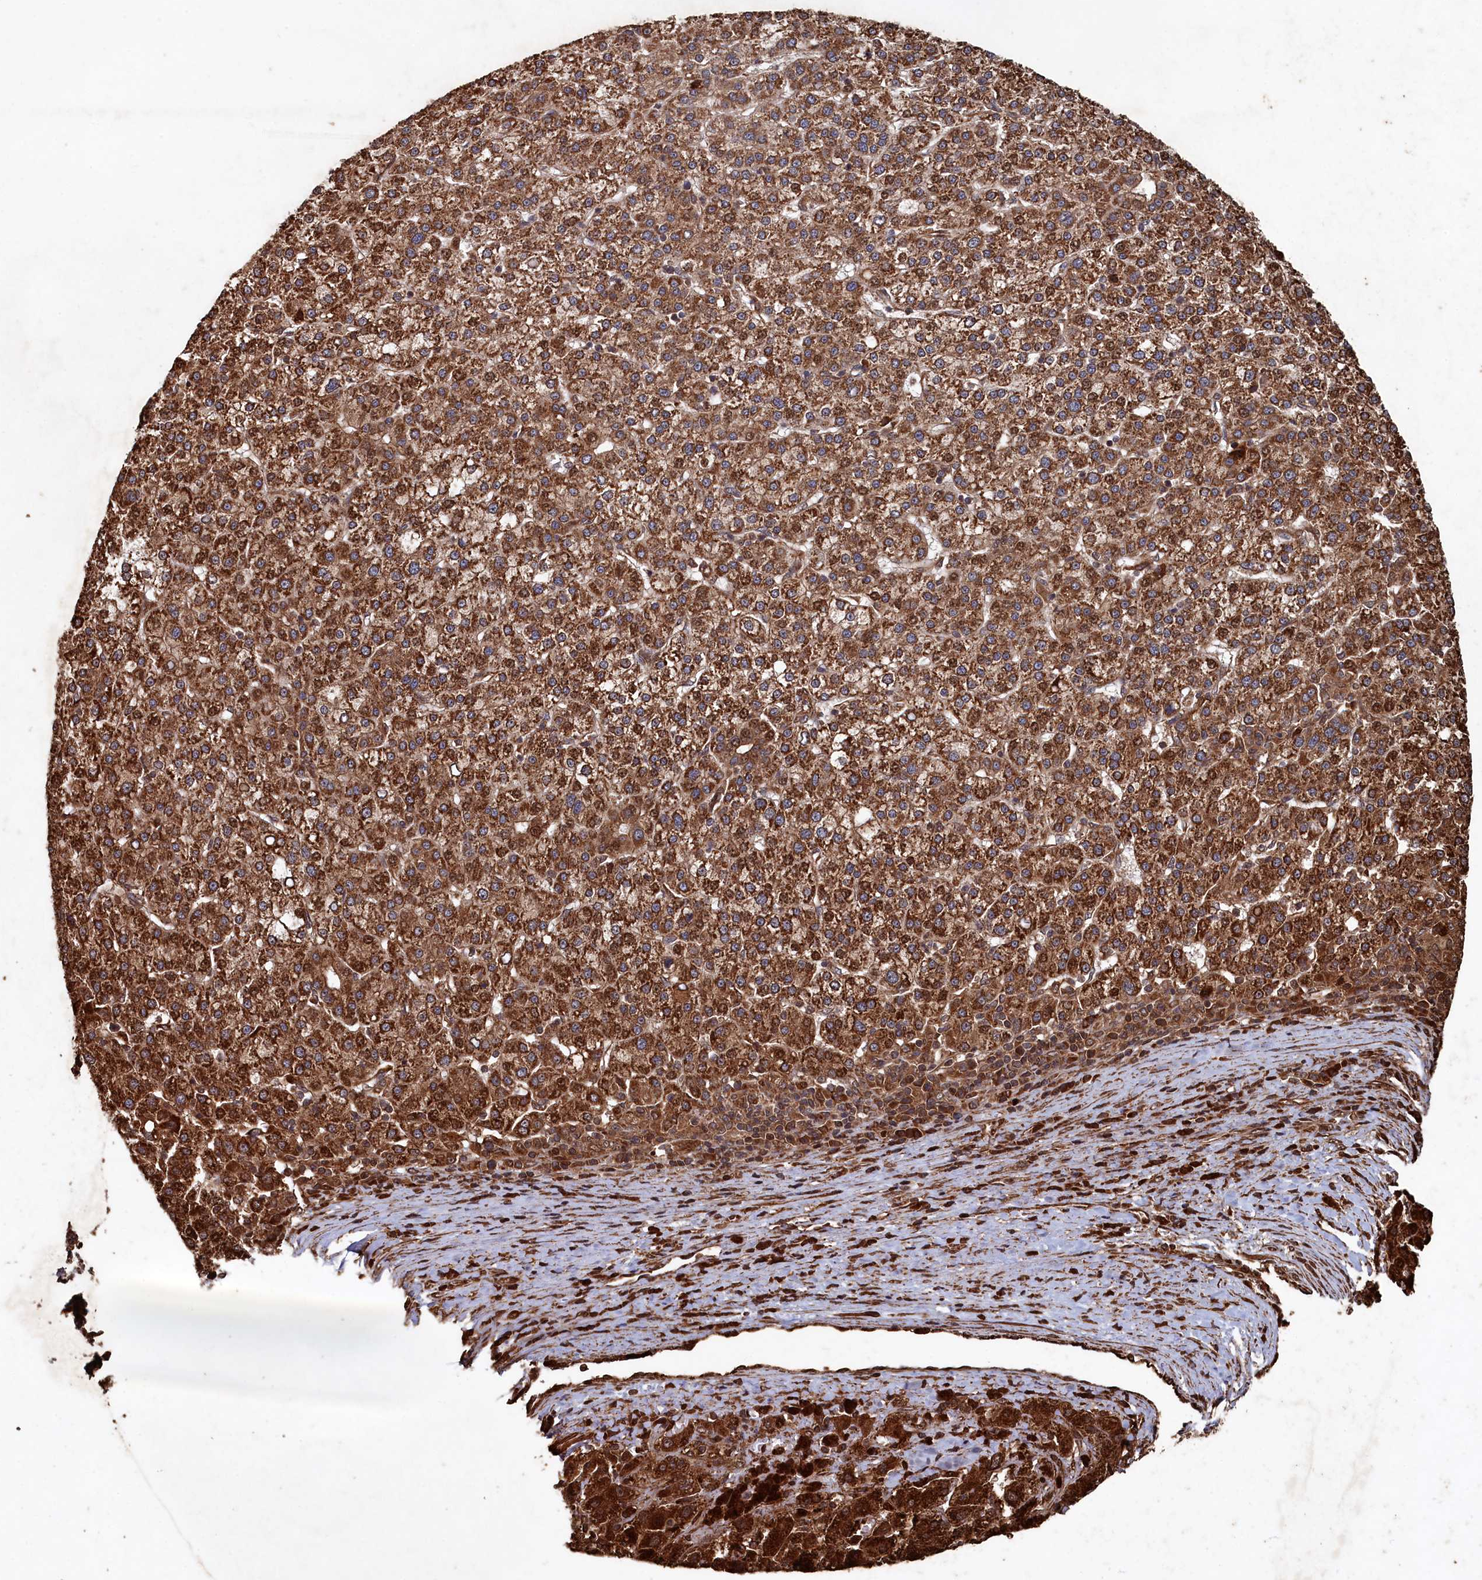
{"staining": {"intensity": "strong", "quantity": ">75%", "location": "cytoplasmic/membranous"}, "tissue": "liver cancer", "cell_type": "Tumor cells", "image_type": "cancer", "snomed": [{"axis": "morphology", "description": "Carcinoma, Hepatocellular, NOS"}, {"axis": "topography", "description": "Liver"}], "caption": "The histopathology image exhibits immunohistochemical staining of liver cancer (hepatocellular carcinoma). There is strong cytoplasmic/membranous expression is present in approximately >75% of tumor cells. (DAB (3,3'-diaminobenzidine) = brown stain, brightfield microscopy at high magnification).", "gene": "PIGN", "patient": {"sex": "female", "age": 58}}